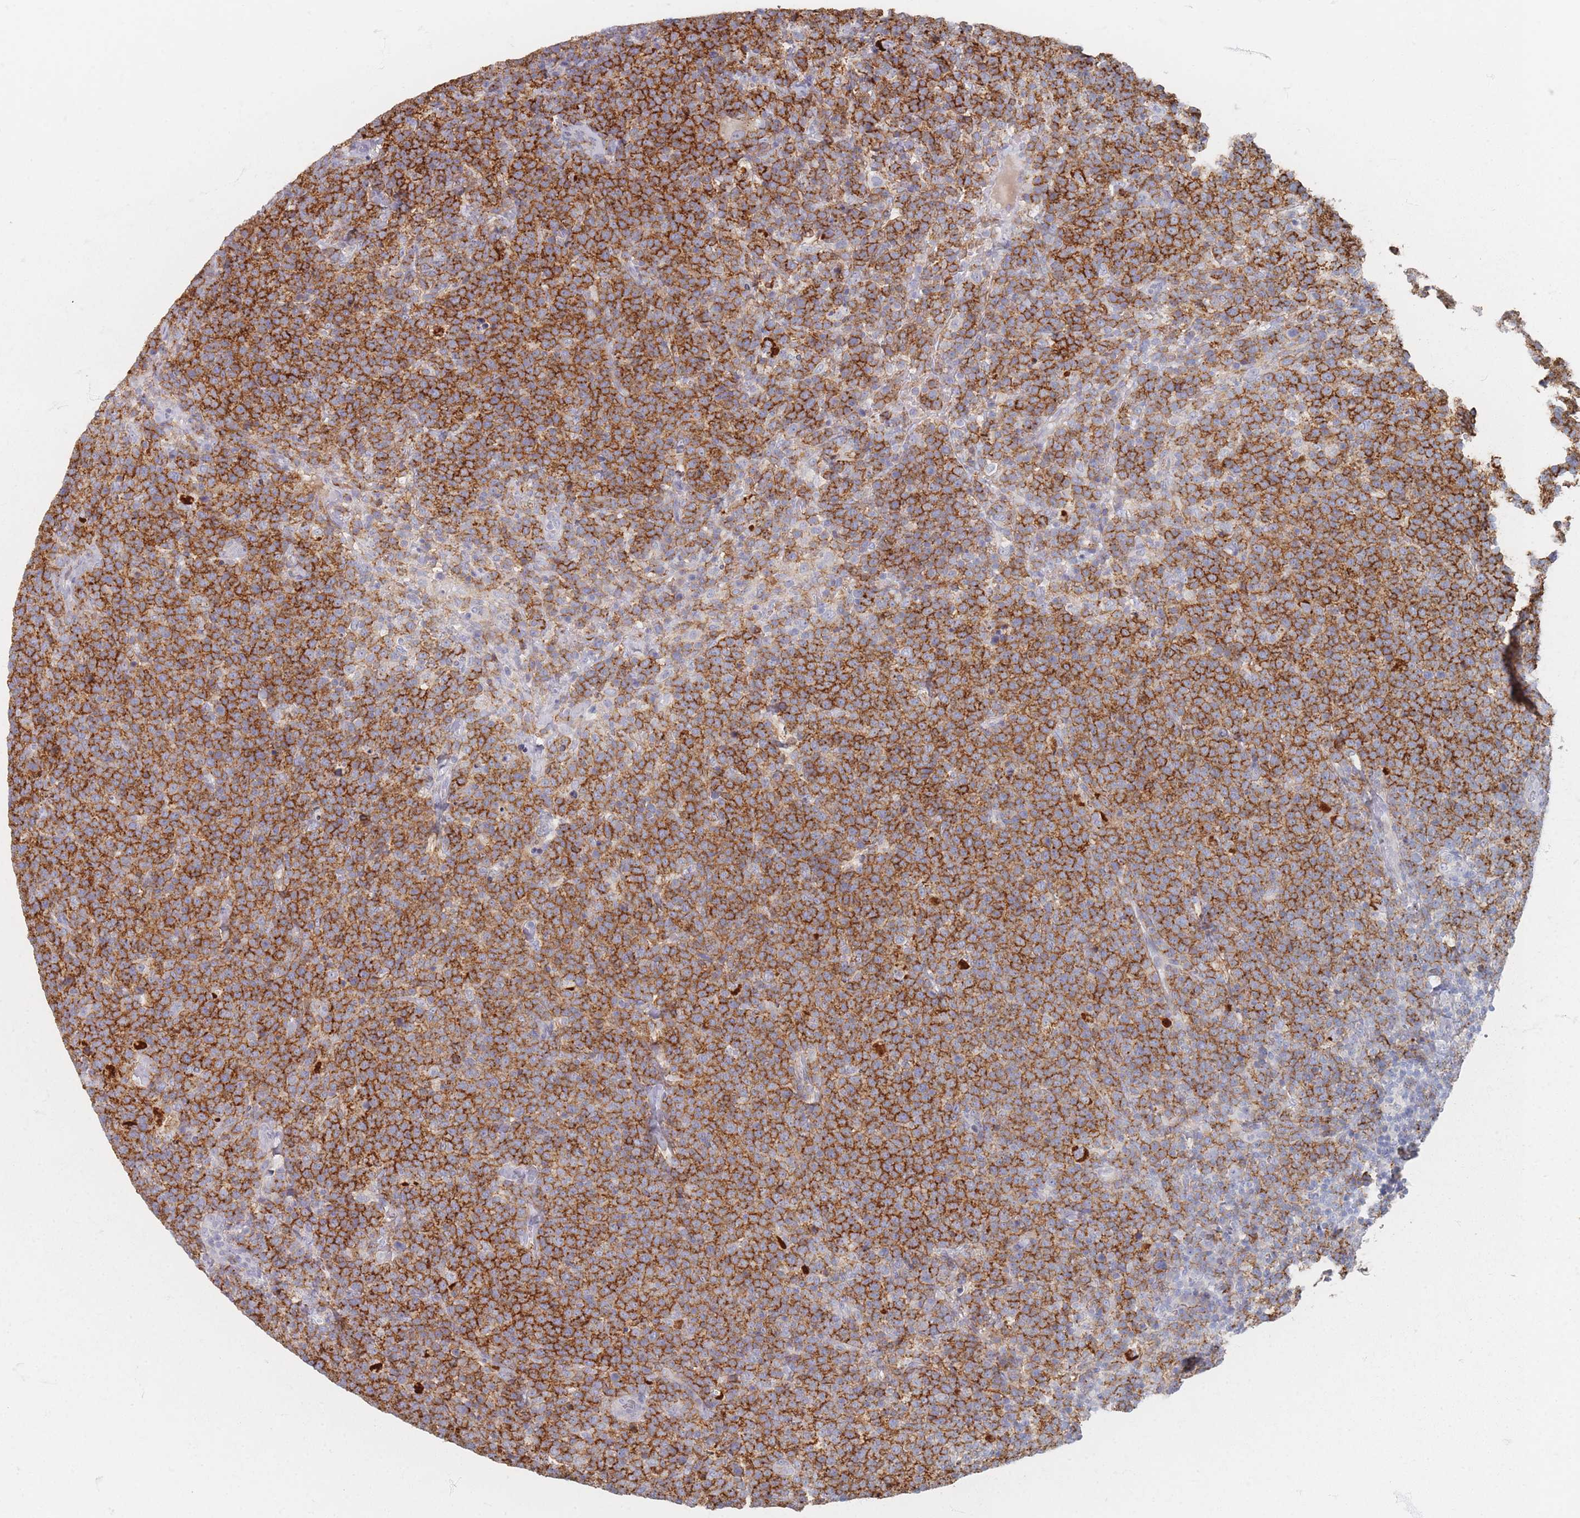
{"staining": {"intensity": "strong", "quantity": ">75%", "location": "cytoplasmic/membranous"}, "tissue": "lymphoma", "cell_type": "Tumor cells", "image_type": "cancer", "snomed": [{"axis": "morphology", "description": "Malignant lymphoma, non-Hodgkin's type, High grade"}, {"axis": "topography", "description": "Lymph node"}], "caption": "There is high levels of strong cytoplasmic/membranous staining in tumor cells of high-grade malignant lymphoma, non-Hodgkin's type, as demonstrated by immunohistochemical staining (brown color).", "gene": "CD37", "patient": {"sex": "male", "age": 61}}